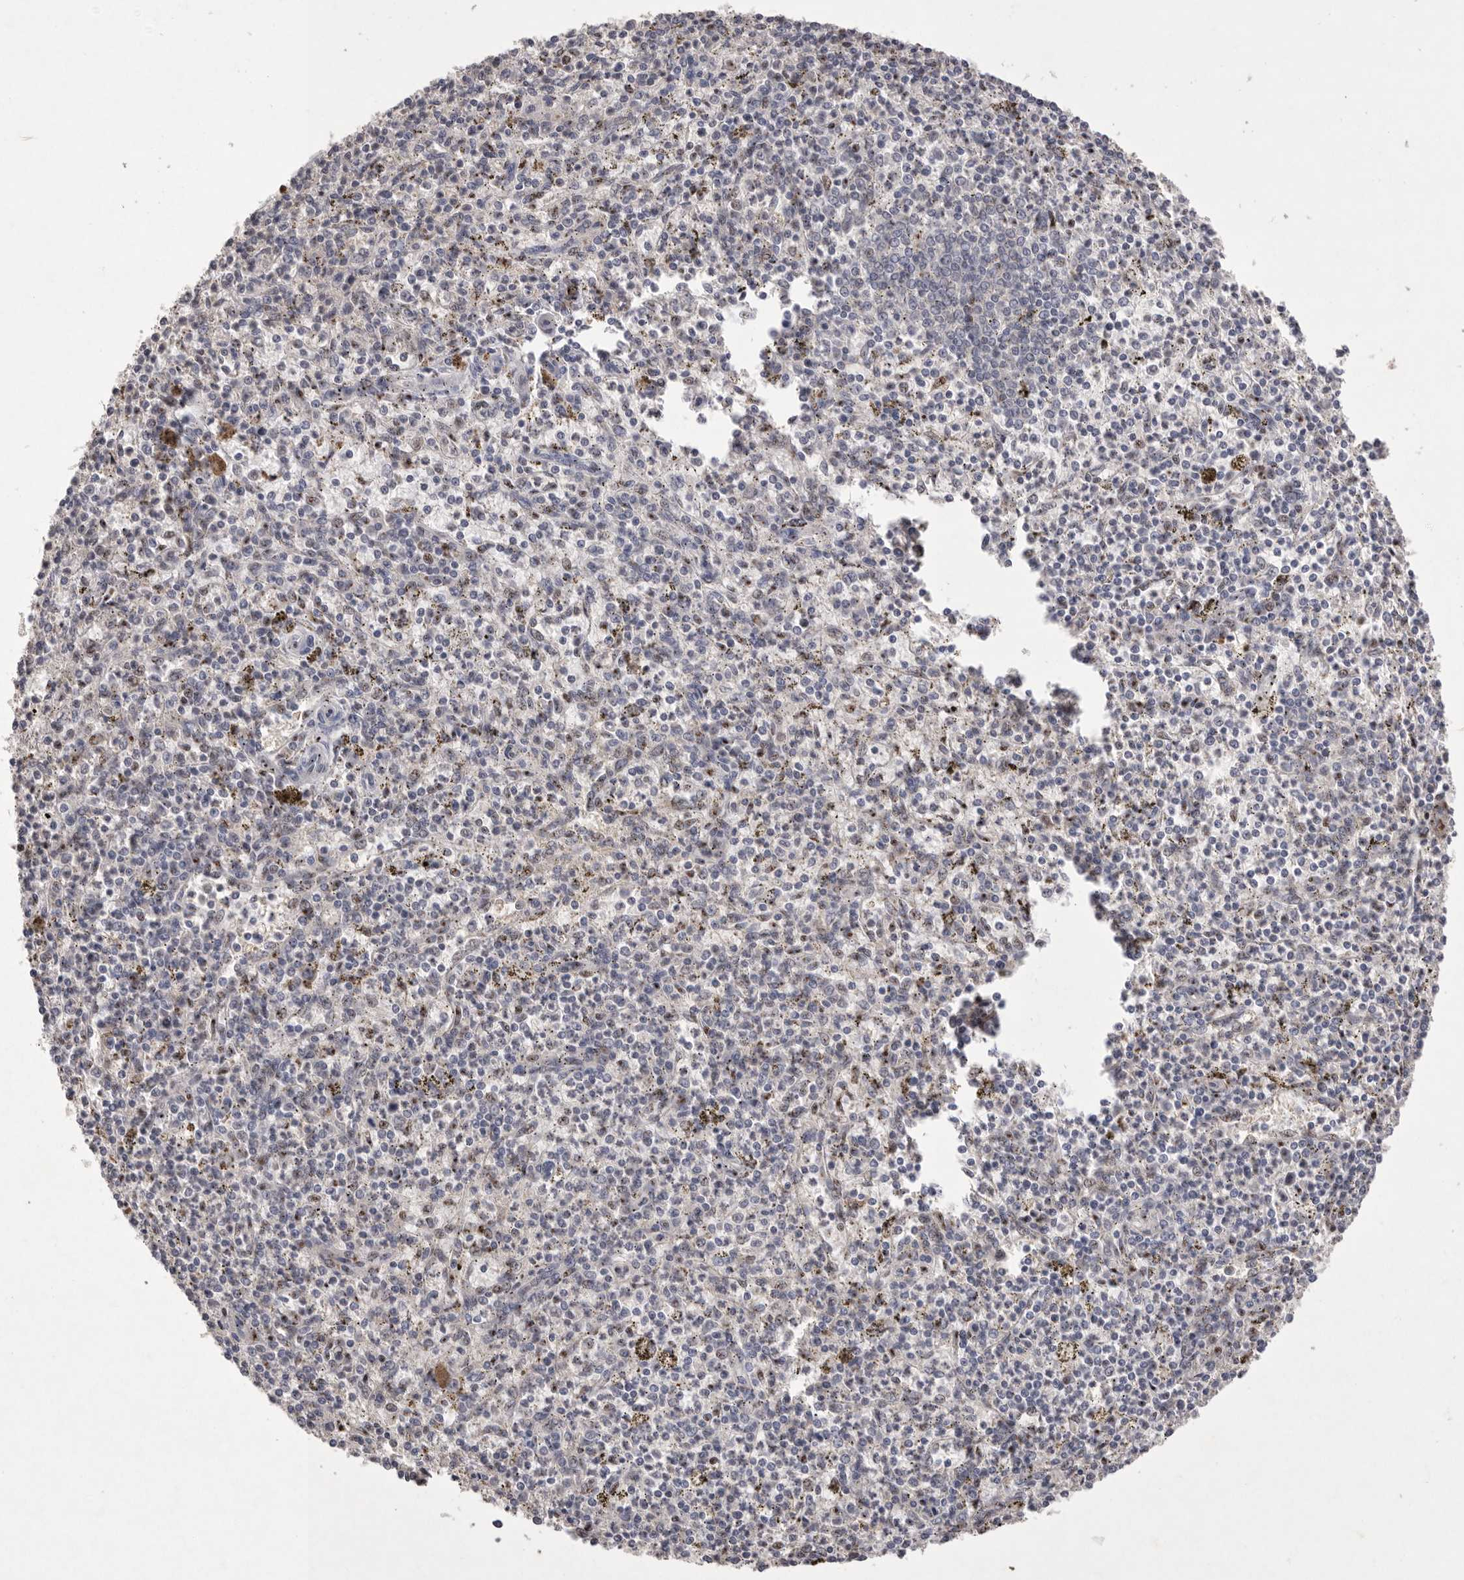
{"staining": {"intensity": "negative", "quantity": "none", "location": "none"}, "tissue": "spleen", "cell_type": "Cells in red pulp", "image_type": "normal", "snomed": [{"axis": "morphology", "description": "Normal tissue, NOS"}, {"axis": "topography", "description": "Spleen"}], "caption": "Spleen was stained to show a protein in brown. There is no significant positivity in cells in red pulp.", "gene": "HUS1", "patient": {"sex": "male", "age": 72}}